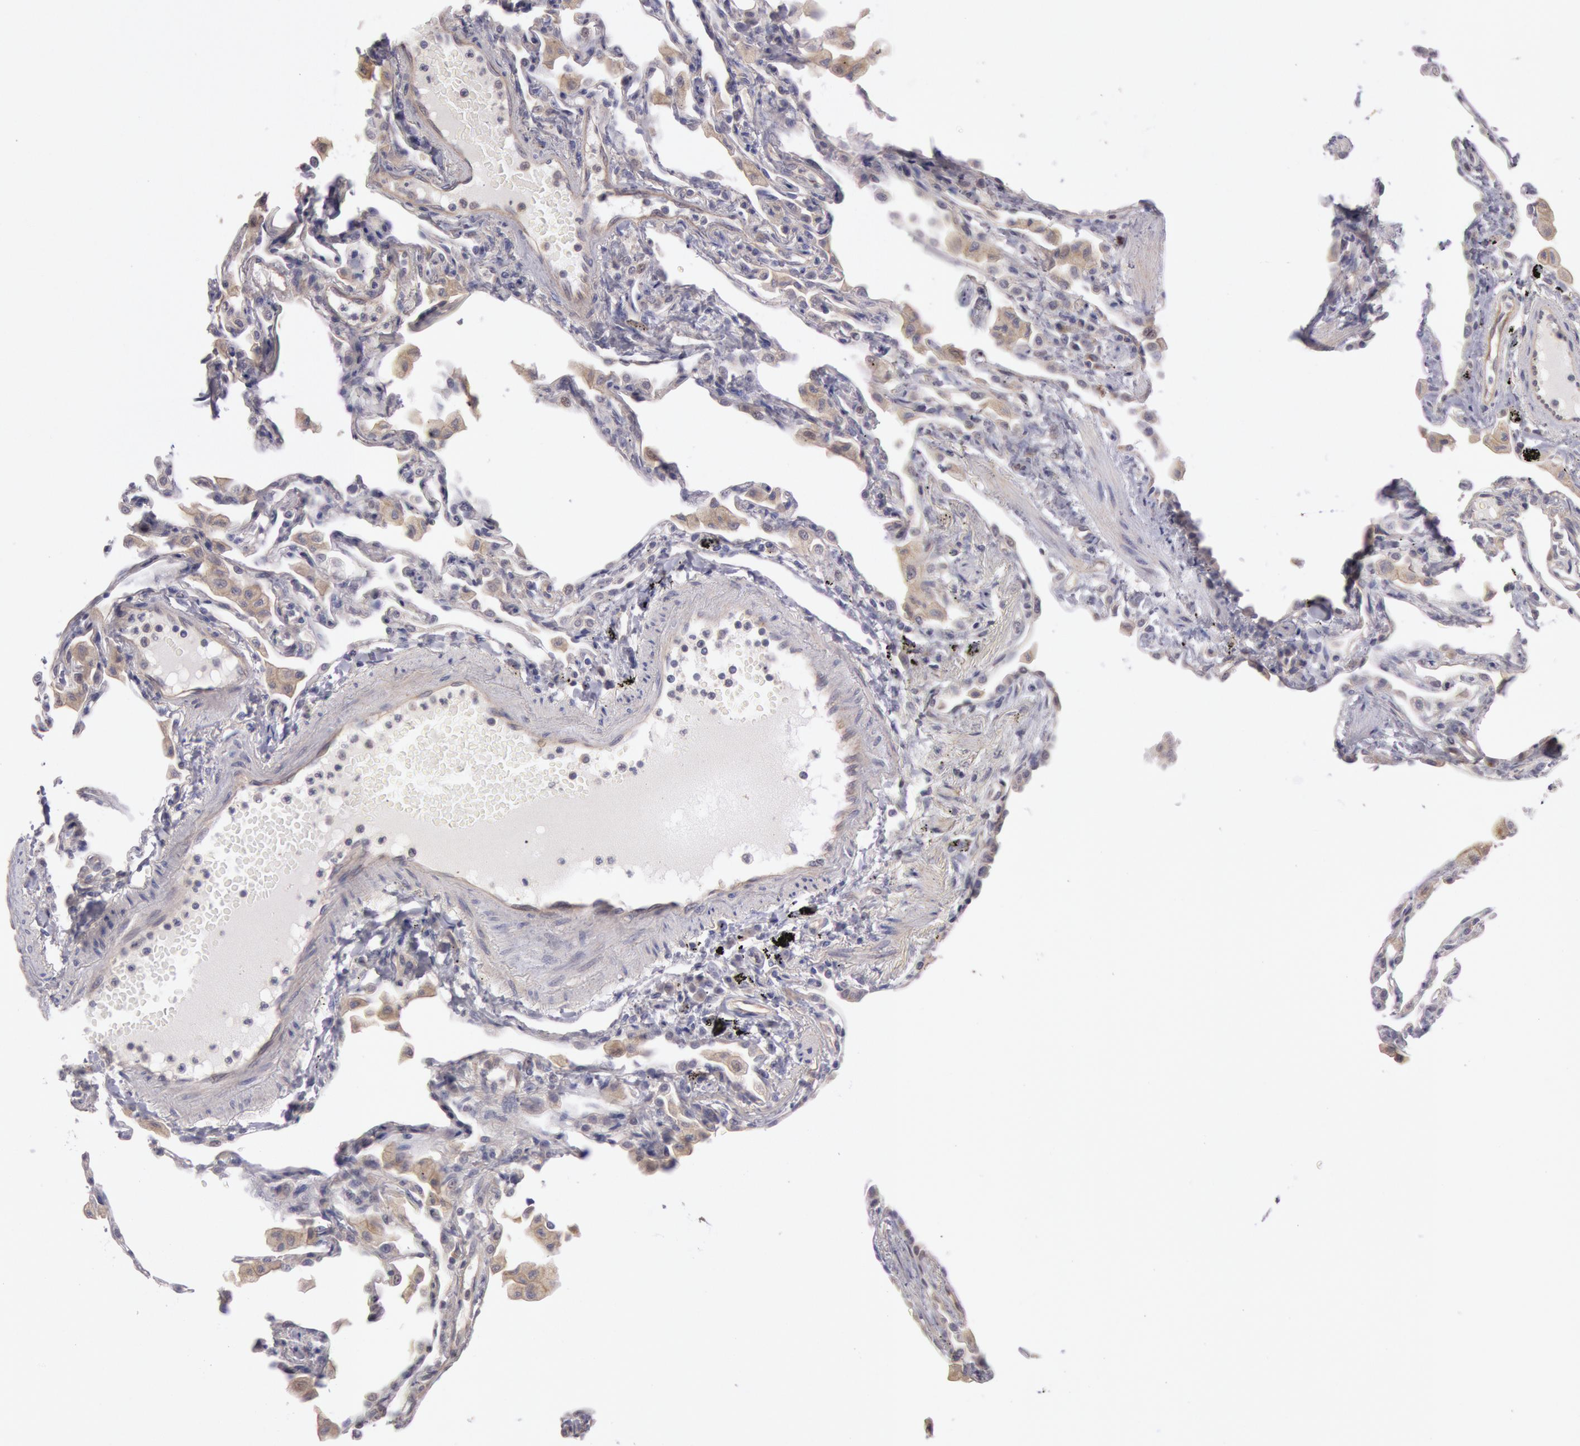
{"staining": {"intensity": "negative", "quantity": "none", "location": "none"}, "tissue": "lung", "cell_type": "Alveolar cells", "image_type": "normal", "snomed": [{"axis": "morphology", "description": "Normal tissue, NOS"}, {"axis": "topography", "description": "Lung"}], "caption": "A photomicrograph of human lung is negative for staining in alveolar cells. (DAB (3,3'-diaminobenzidine) immunohistochemistry (IHC) with hematoxylin counter stain).", "gene": "AMOTL1", "patient": {"sex": "female", "age": 49}}